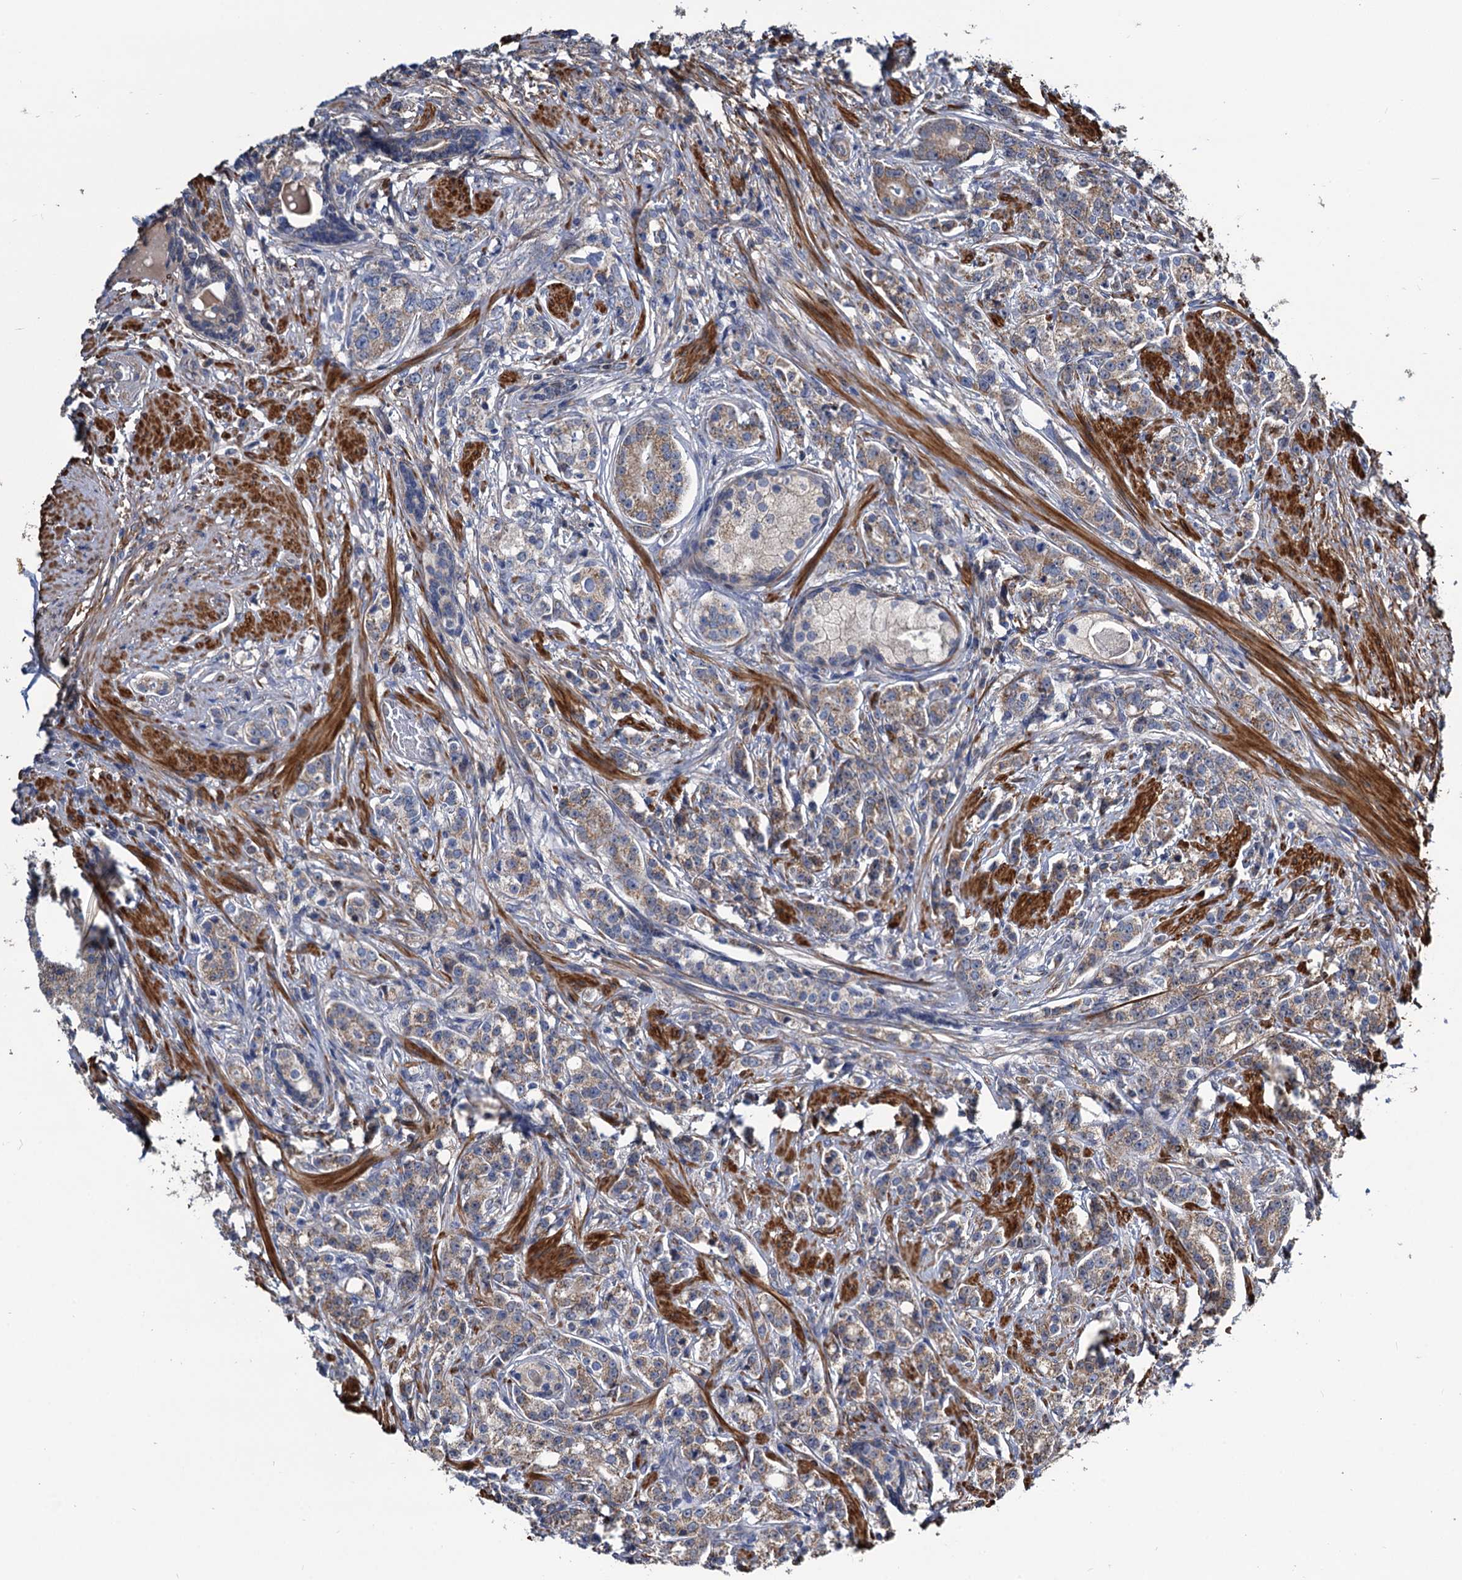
{"staining": {"intensity": "moderate", "quantity": "<25%", "location": "cytoplasmic/membranous"}, "tissue": "prostate cancer", "cell_type": "Tumor cells", "image_type": "cancer", "snomed": [{"axis": "morphology", "description": "Adenocarcinoma, High grade"}, {"axis": "topography", "description": "Prostate"}], "caption": "Immunohistochemical staining of prostate high-grade adenocarcinoma displays low levels of moderate cytoplasmic/membranous expression in approximately <25% of tumor cells.", "gene": "ALKBH7", "patient": {"sex": "male", "age": 69}}